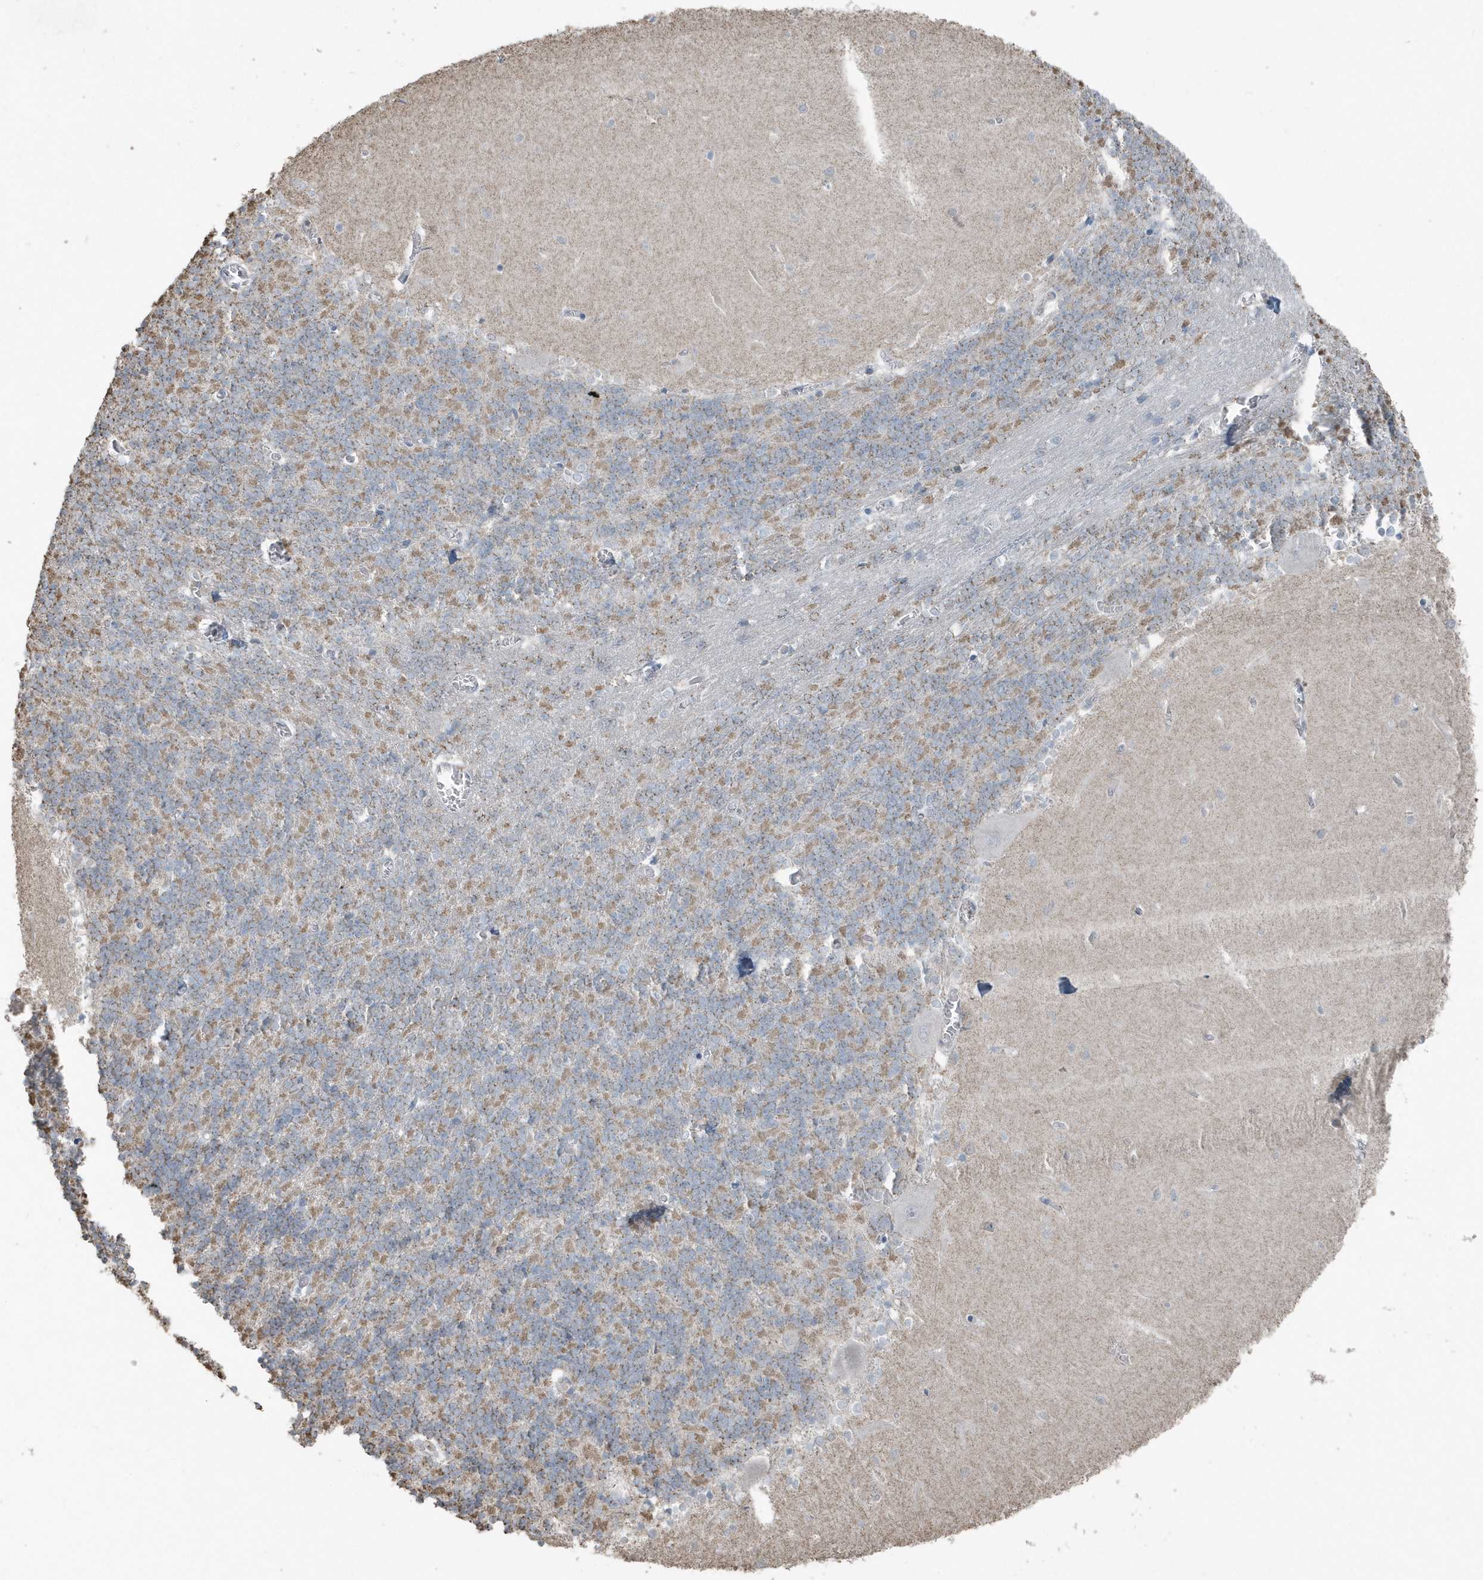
{"staining": {"intensity": "negative", "quantity": "none", "location": "none"}, "tissue": "cerebellum", "cell_type": "Cells in granular layer", "image_type": "normal", "snomed": [{"axis": "morphology", "description": "Normal tissue, NOS"}, {"axis": "topography", "description": "Cerebellum"}], "caption": "There is no significant staining in cells in granular layer of cerebellum. (DAB (3,3'-diaminobenzidine) immunohistochemistry visualized using brightfield microscopy, high magnification).", "gene": "ACTC1", "patient": {"sex": "male", "age": 37}}